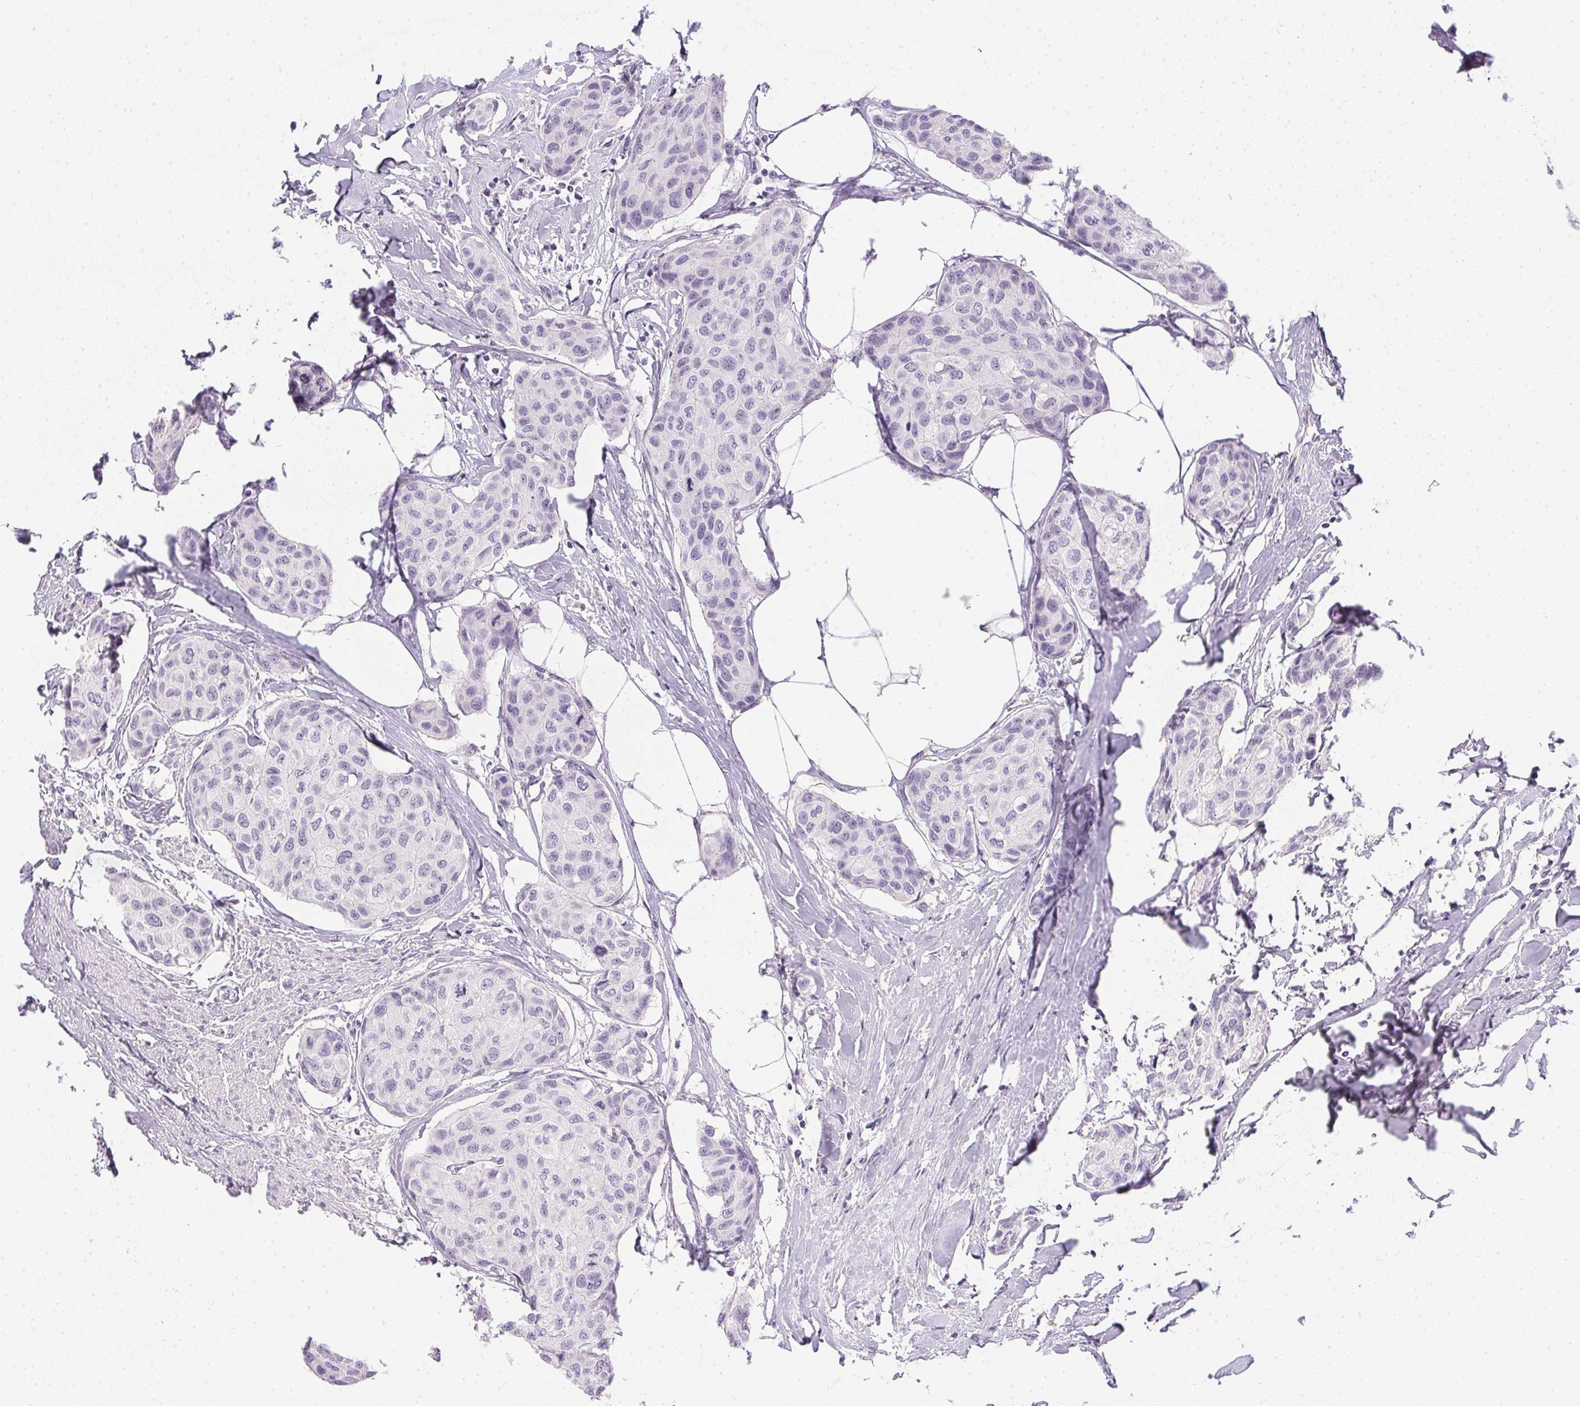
{"staining": {"intensity": "negative", "quantity": "none", "location": "none"}, "tissue": "breast cancer", "cell_type": "Tumor cells", "image_type": "cancer", "snomed": [{"axis": "morphology", "description": "Duct carcinoma"}, {"axis": "topography", "description": "Breast"}], "caption": "Breast infiltrating ductal carcinoma was stained to show a protein in brown. There is no significant staining in tumor cells. Brightfield microscopy of immunohistochemistry (IHC) stained with DAB (3,3'-diaminobenzidine) (brown) and hematoxylin (blue), captured at high magnification.", "gene": "PPY", "patient": {"sex": "female", "age": 80}}